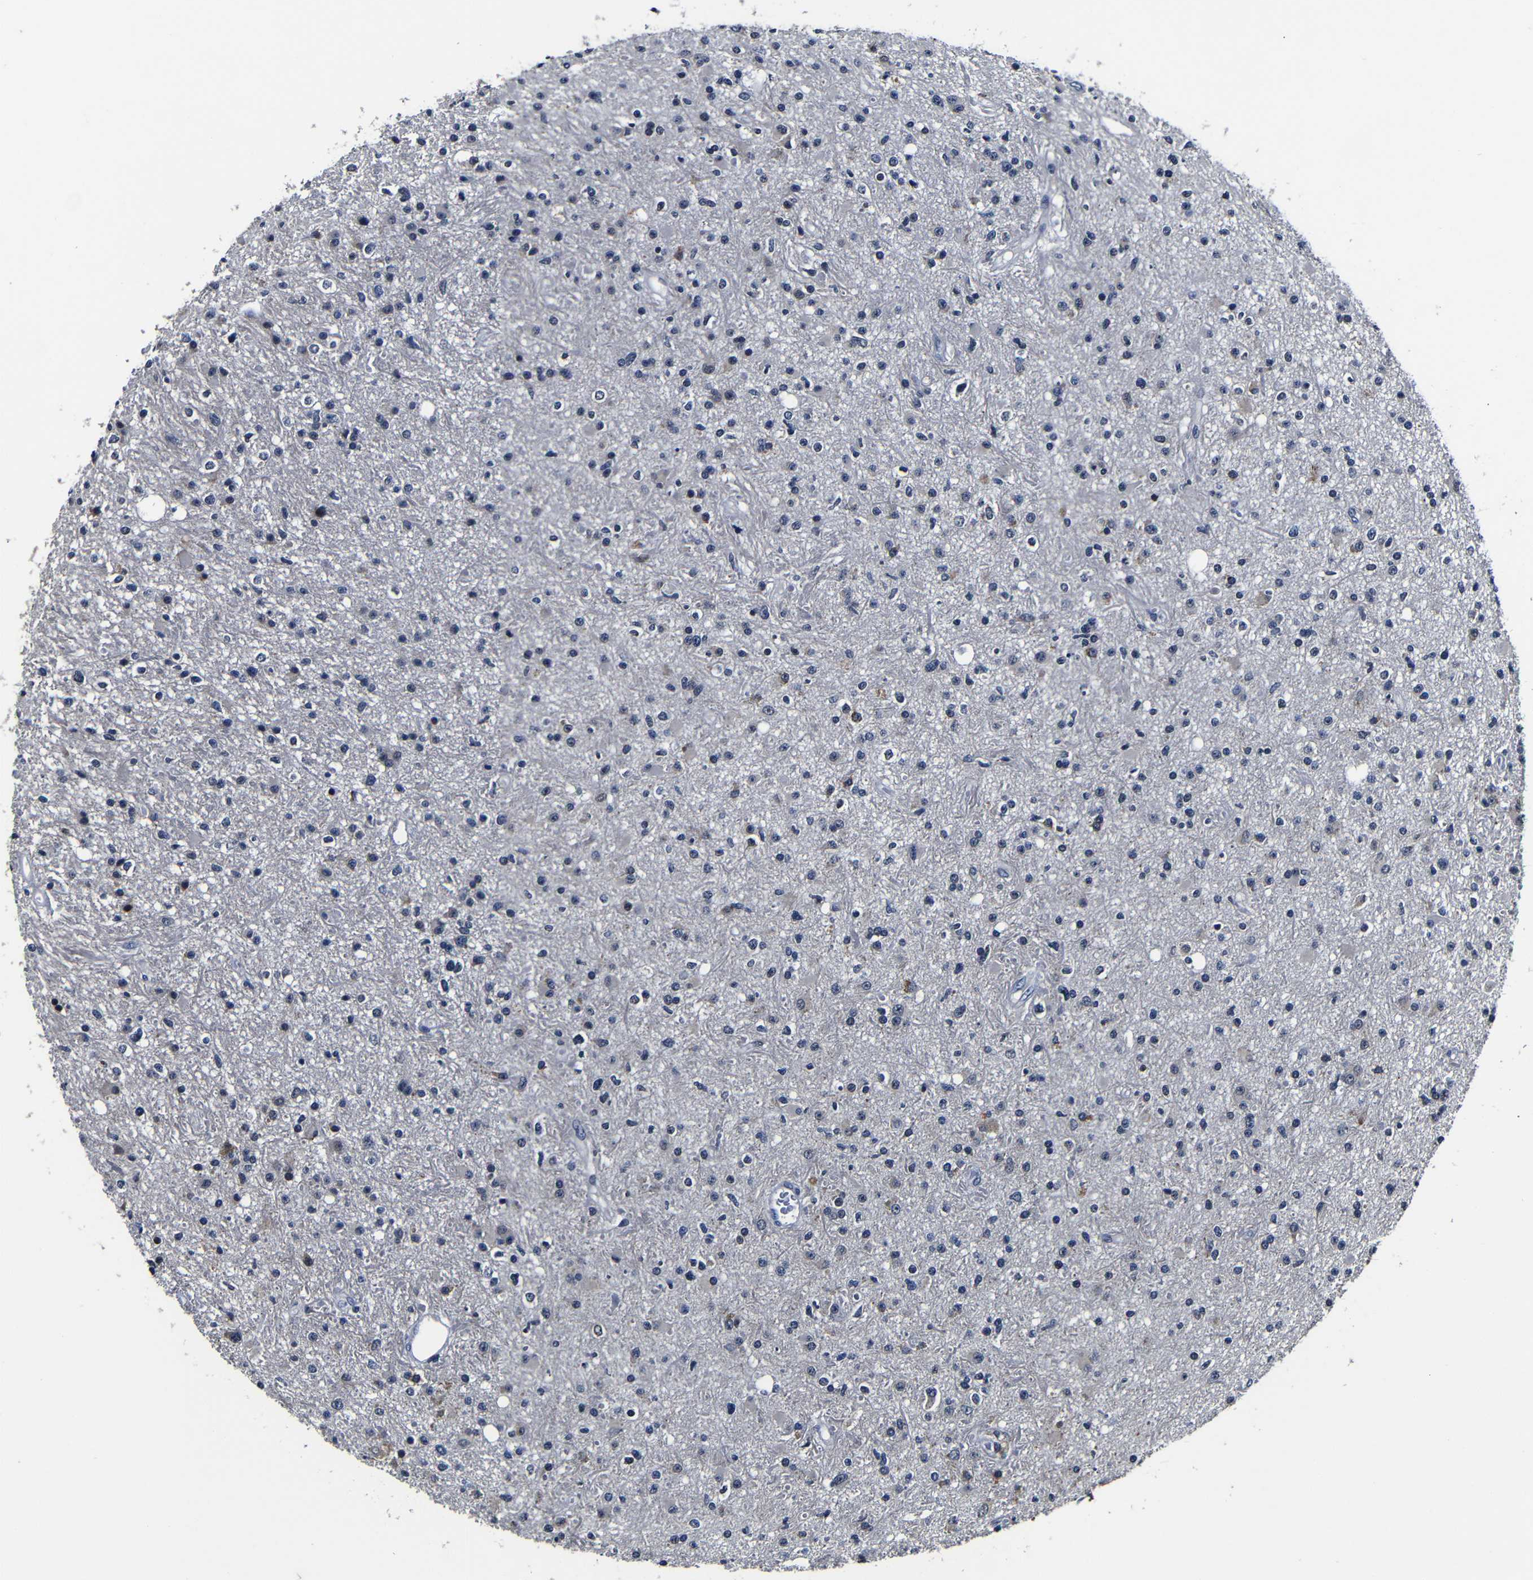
{"staining": {"intensity": "negative", "quantity": "none", "location": "none"}, "tissue": "glioma", "cell_type": "Tumor cells", "image_type": "cancer", "snomed": [{"axis": "morphology", "description": "Glioma, malignant, High grade"}, {"axis": "topography", "description": "Brain"}], "caption": "High magnification brightfield microscopy of malignant high-grade glioma stained with DAB (brown) and counterstained with hematoxylin (blue): tumor cells show no significant positivity. (Brightfield microscopy of DAB immunohistochemistry at high magnification).", "gene": "DEPP1", "patient": {"sex": "male", "age": 33}}